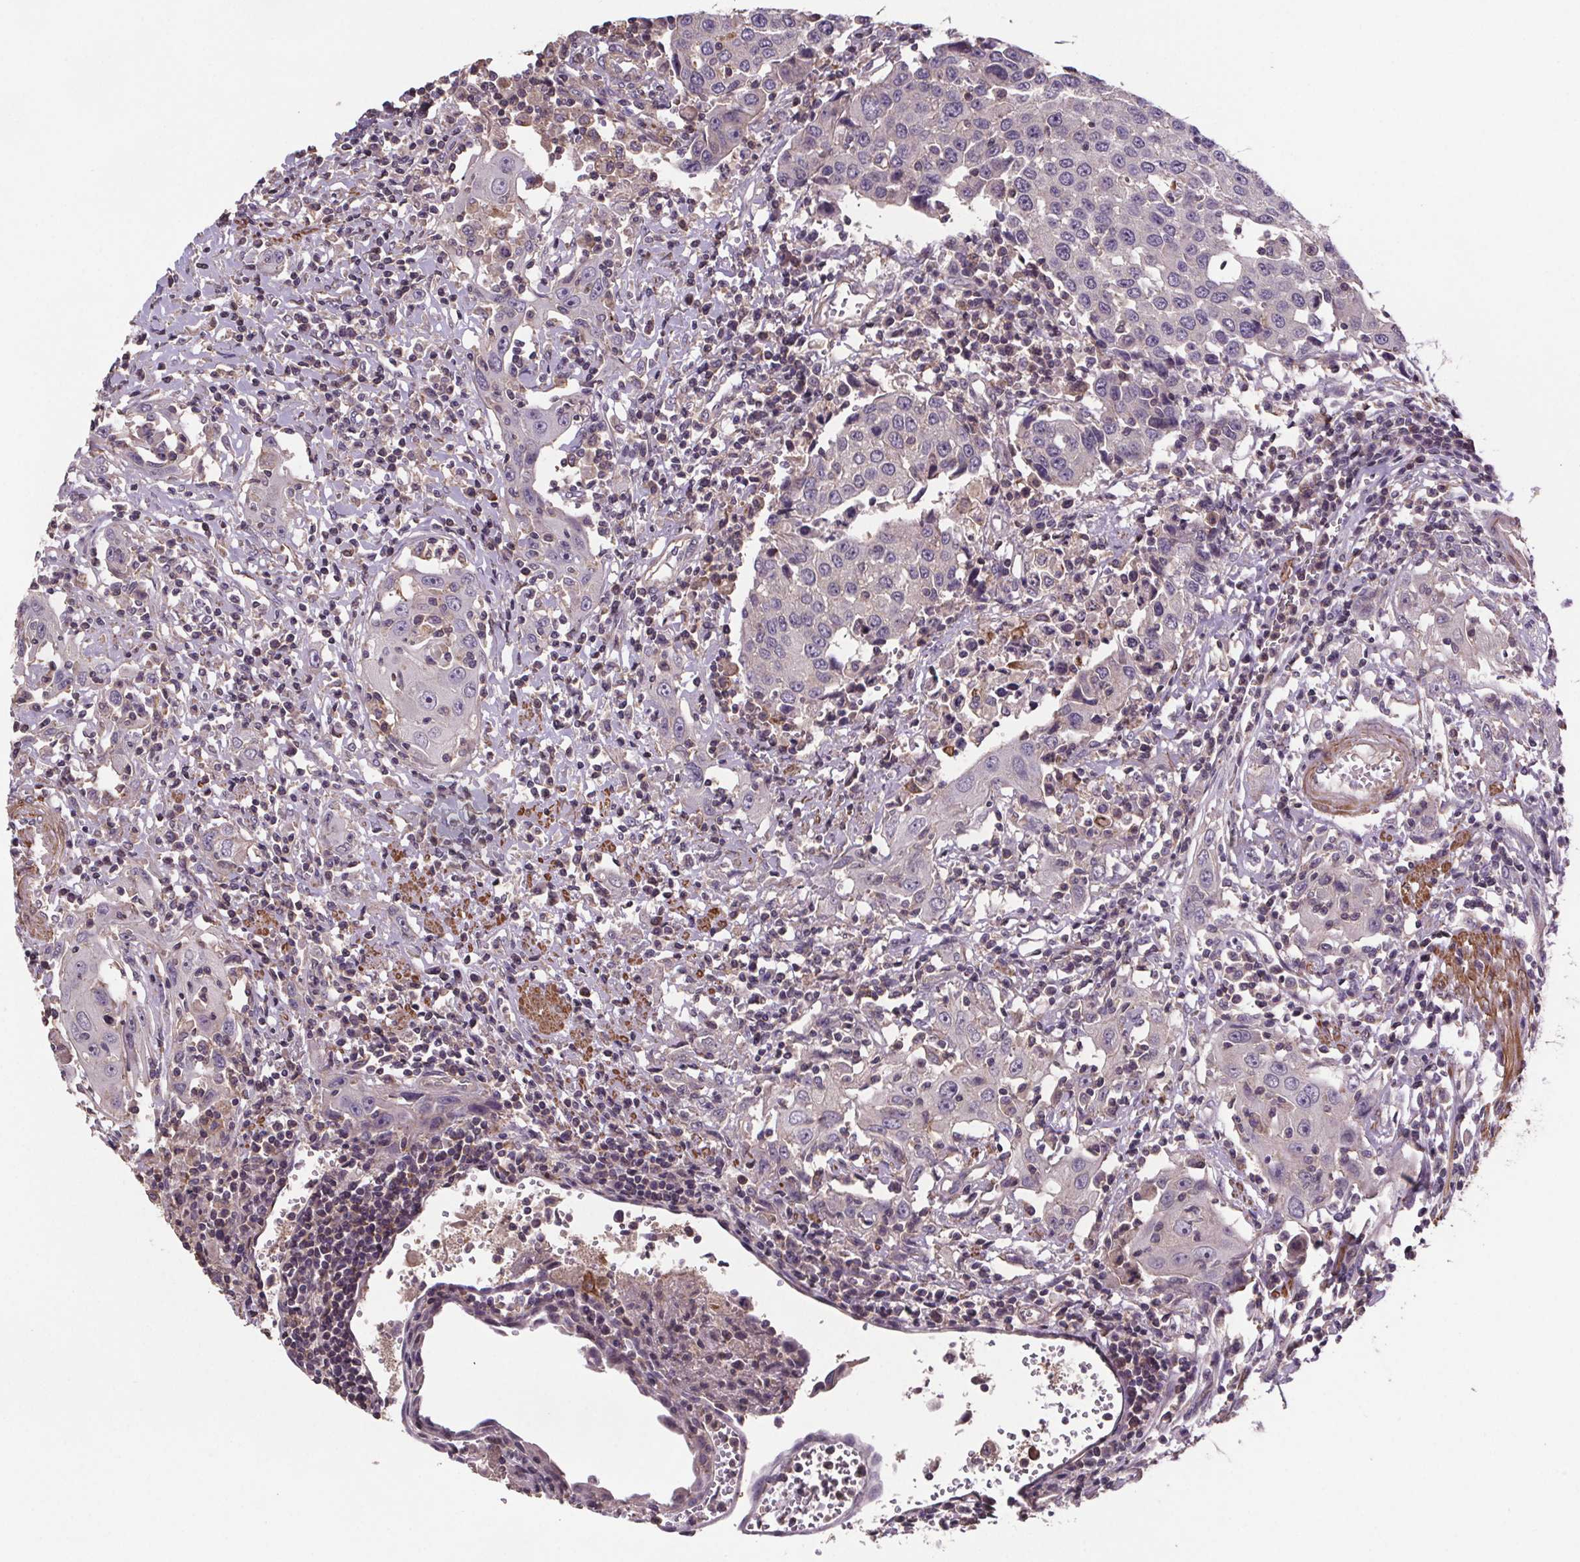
{"staining": {"intensity": "negative", "quantity": "none", "location": "none"}, "tissue": "urothelial cancer", "cell_type": "Tumor cells", "image_type": "cancer", "snomed": [{"axis": "morphology", "description": "Urothelial carcinoma, High grade"}, {"axis": "topography", "description": "Urinary bladder"}], "caption": "Tumor cells show no significant protein staining in urothelial cancer.", "gene": "CLN3", "patient": {"sex": "female", "age": 85}}